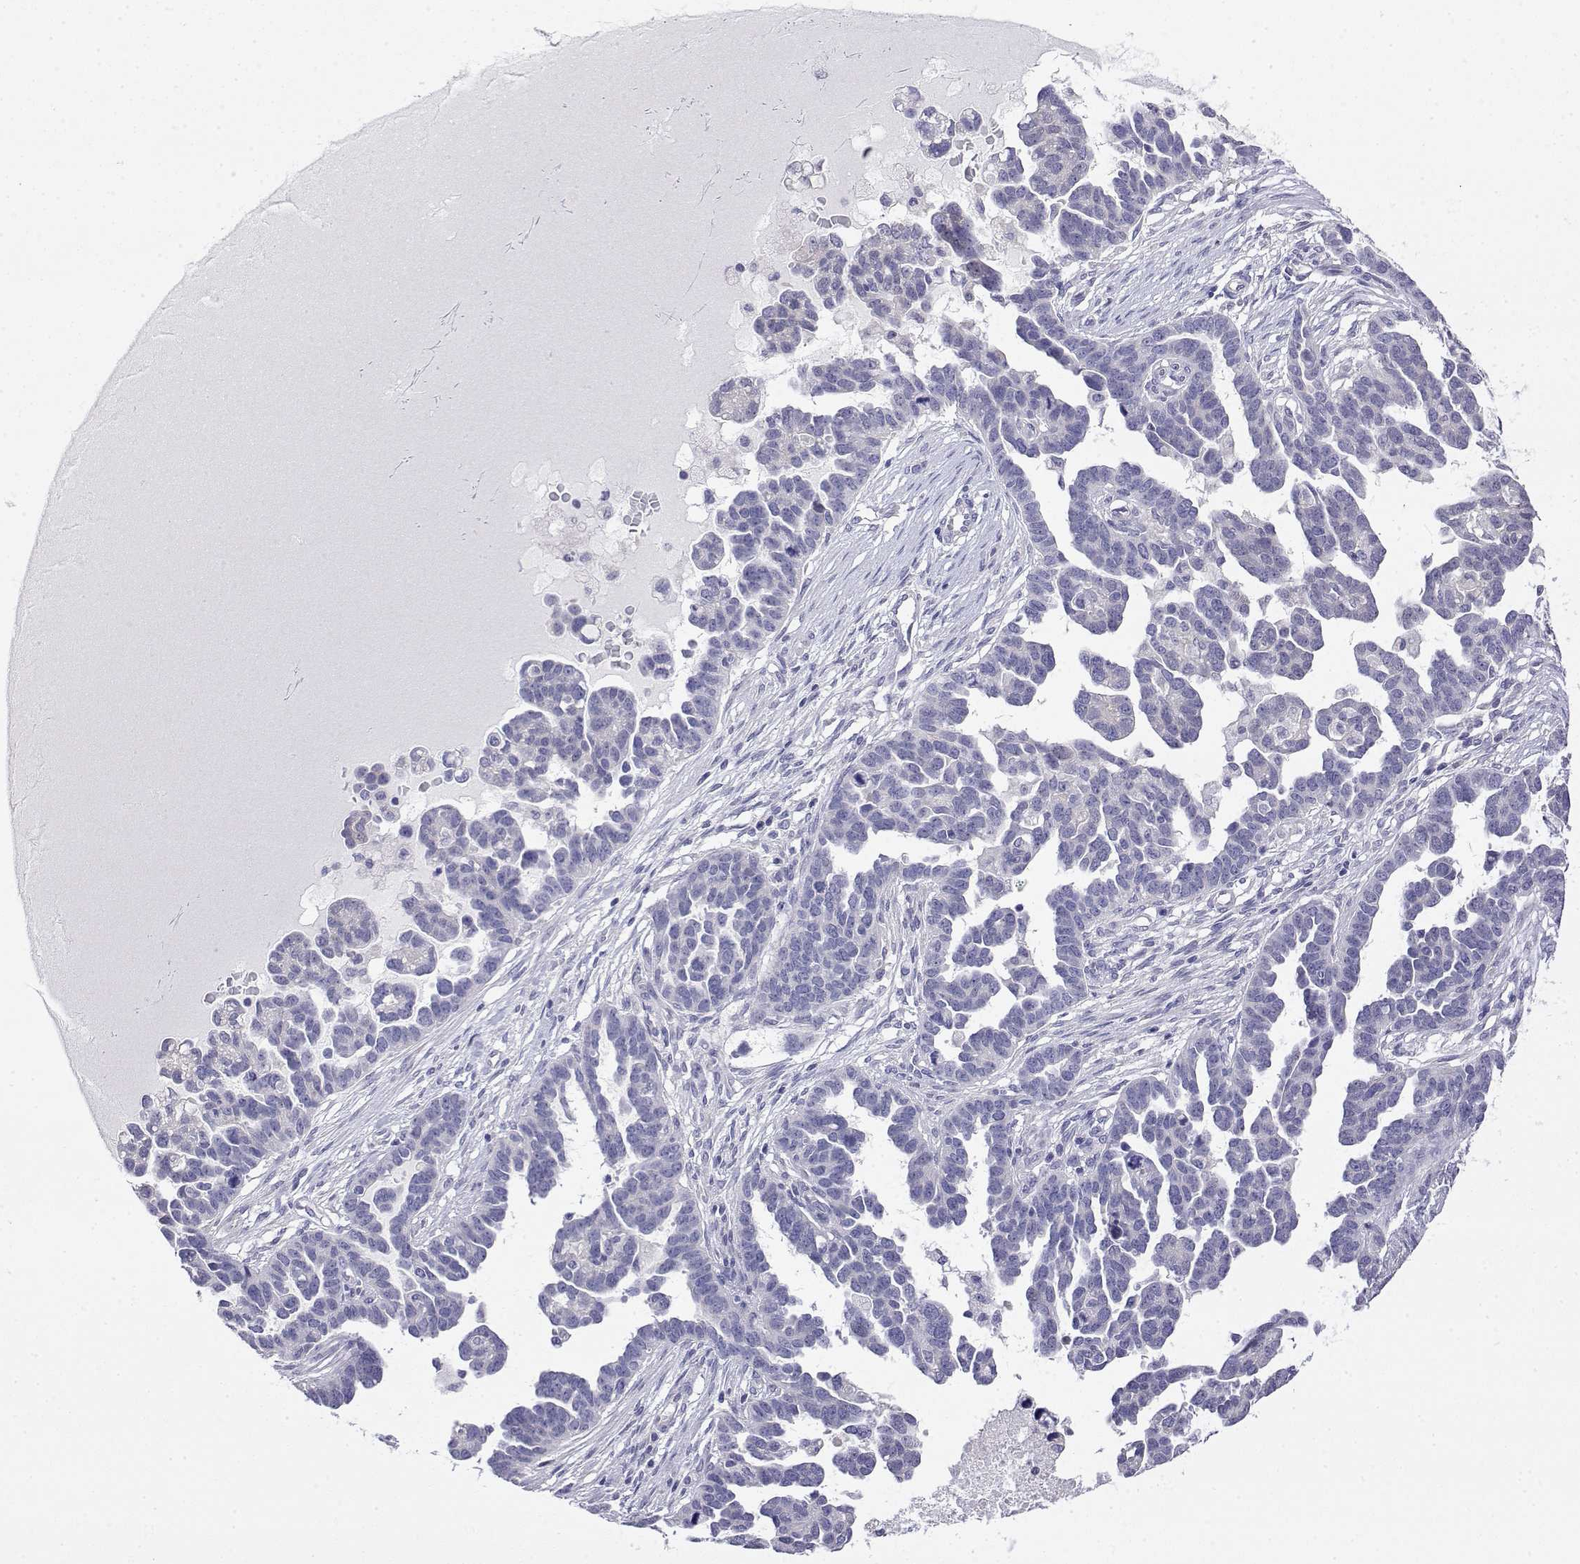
{"staining": {"intensity": "negative", "quantity": "none", "location": "none"}, "tissue": "ovarian cancer", "cell_type": "Tumor cells", "image_type": "cancer", "snomed": [{"axis": "morphology", "description": "Cystadenocarcinoma, serous, NOS"}, {"axis": "topography", "description": "Ovary"}], "caption": "Histopathology image shows no significant protein positivity in tumor cells of ovarian cancer (serous cystadenocarcinoma).", "gene": "LY6D", "patient": {"sex": "female", "age": 54}}